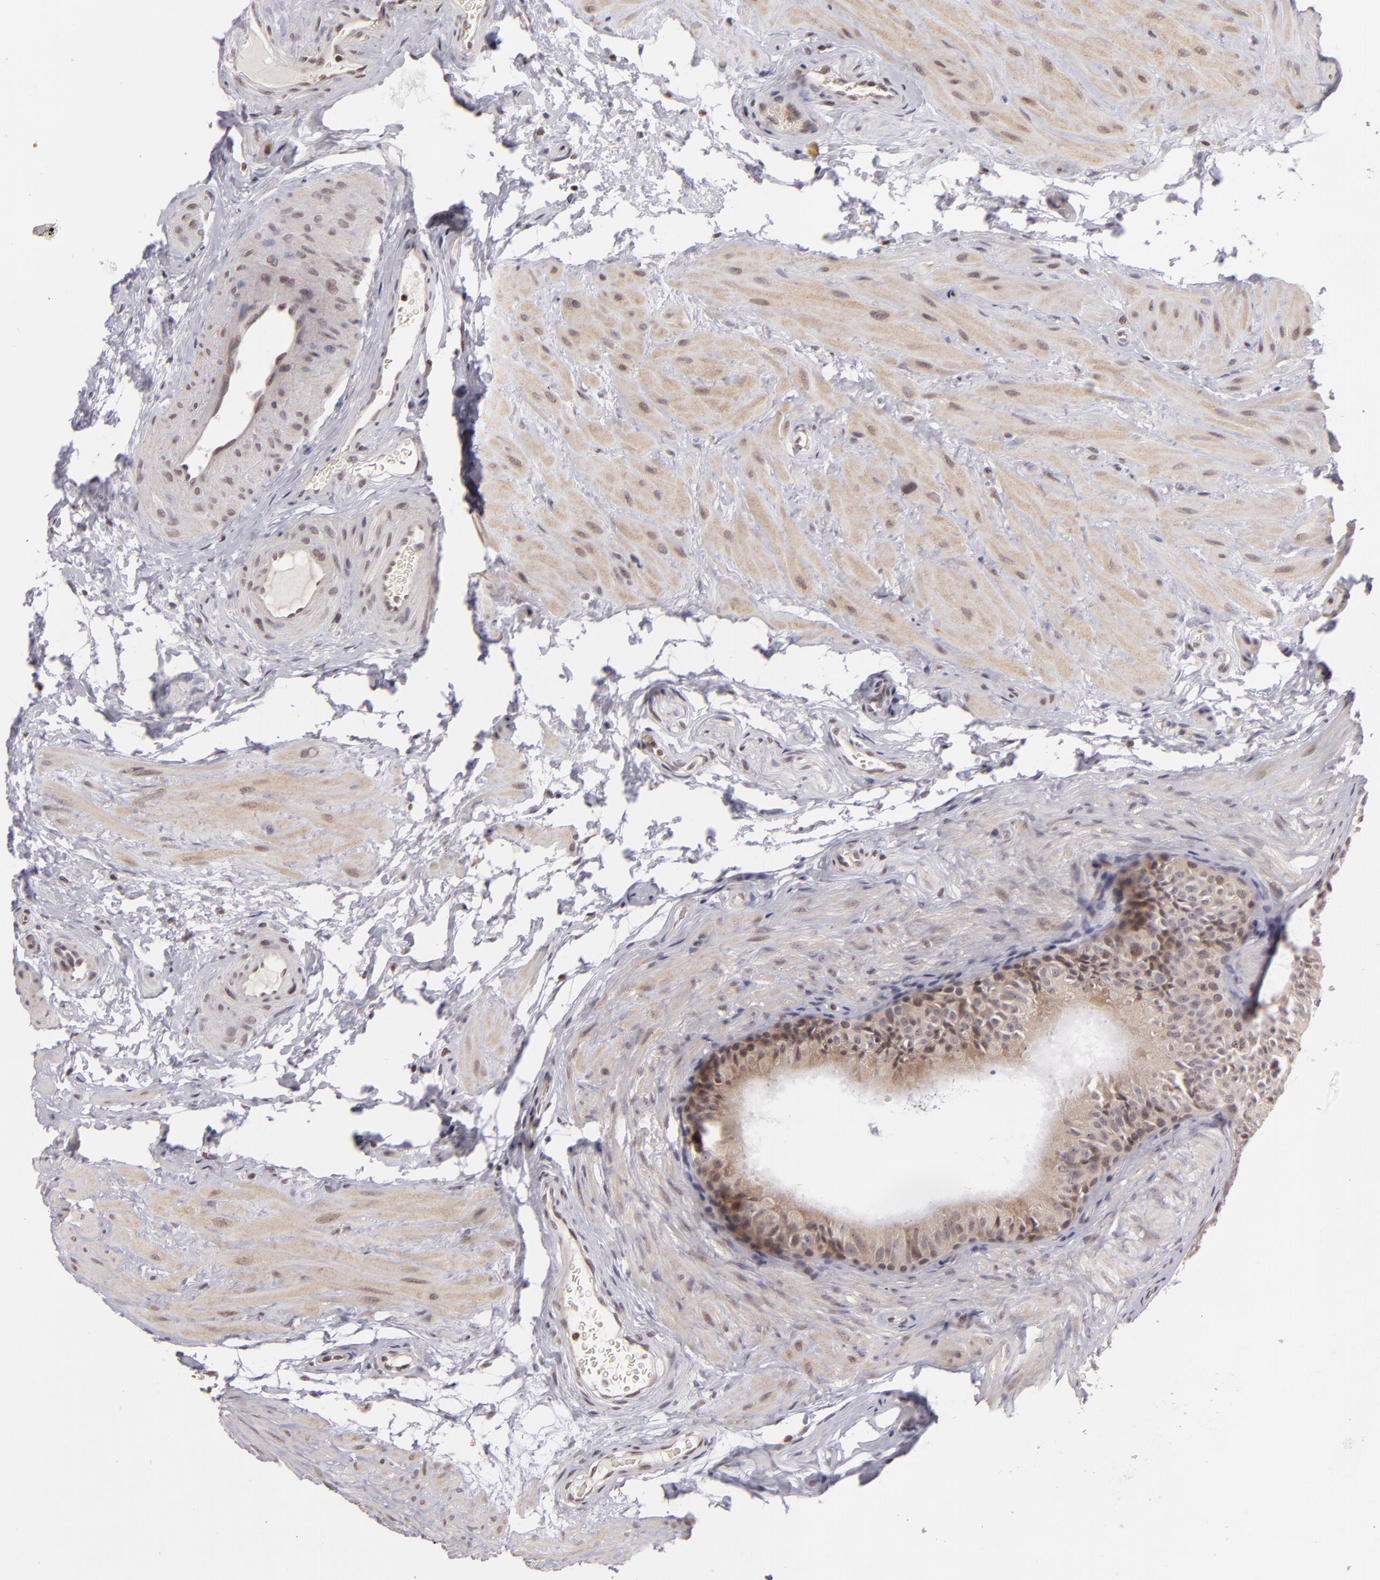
{"staining": {"intensity": "weak", "quantity": "<25%", "location": "nuclear"}, "tissue": "epididymis", "cell_type": "Glandular cells", "image_type": "normal", "snomed": [{"axis": "morphology", "description": "Normal tissue, NOS"}, {"axis": "topography", "description": "Testis"}, {"axis": "topography", "description": "Epididymis"}], "caption": "This micrograph is of normal epididymis stained with IHC to label a protein in brown with the nuclei are counter-stained blue. There is no expression in glandular cells.", "gene": "AKAP6", "patient": {"sex": "male", "age": 36}}